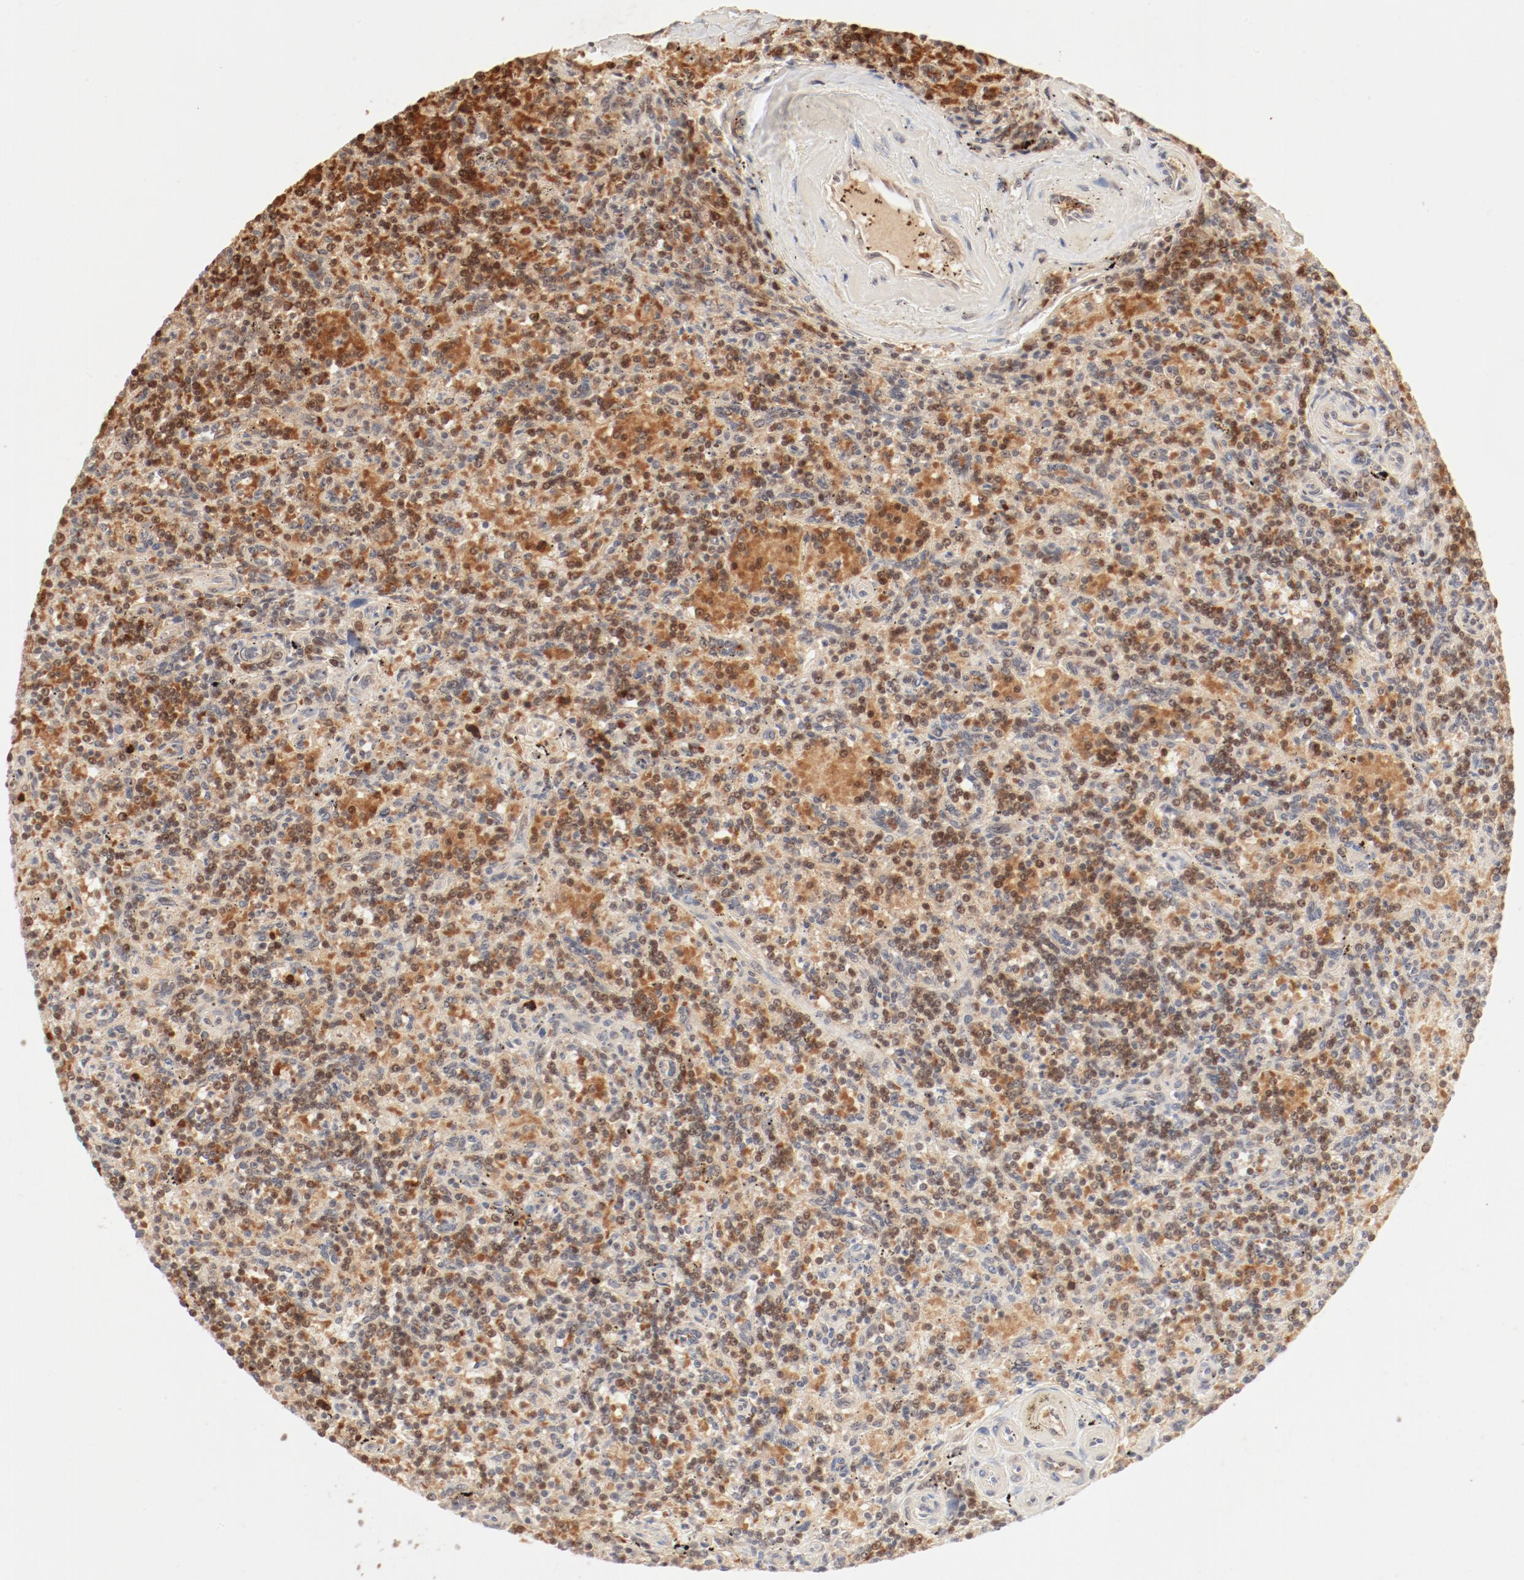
{"staining": {"intensity": "strong", "quantity": ">75%", "location": "cytoplasmic/membranous,nuclear"}, "tissue": "lymphoma", "cell_type": "Tumor cells", "image_type": "cancer", "snomed": [{"axis": "morphology", "description": "Malignant lymphoma, non-Hodgkin's type, Low grade"}, {"axis": "topography", "description": "Spleen"}], "caption": "Immunohistochemistry image of human malignant lymphoma, non-Hodgkin's type (low-grade) stained for a protein (brown), which displays high levels of strong cytoplasmic/membranous and nuclear staining in approximately >75% of tumor cells.", "gene": "FAM50A", "patient": {"sex": "male", "age": 73}}